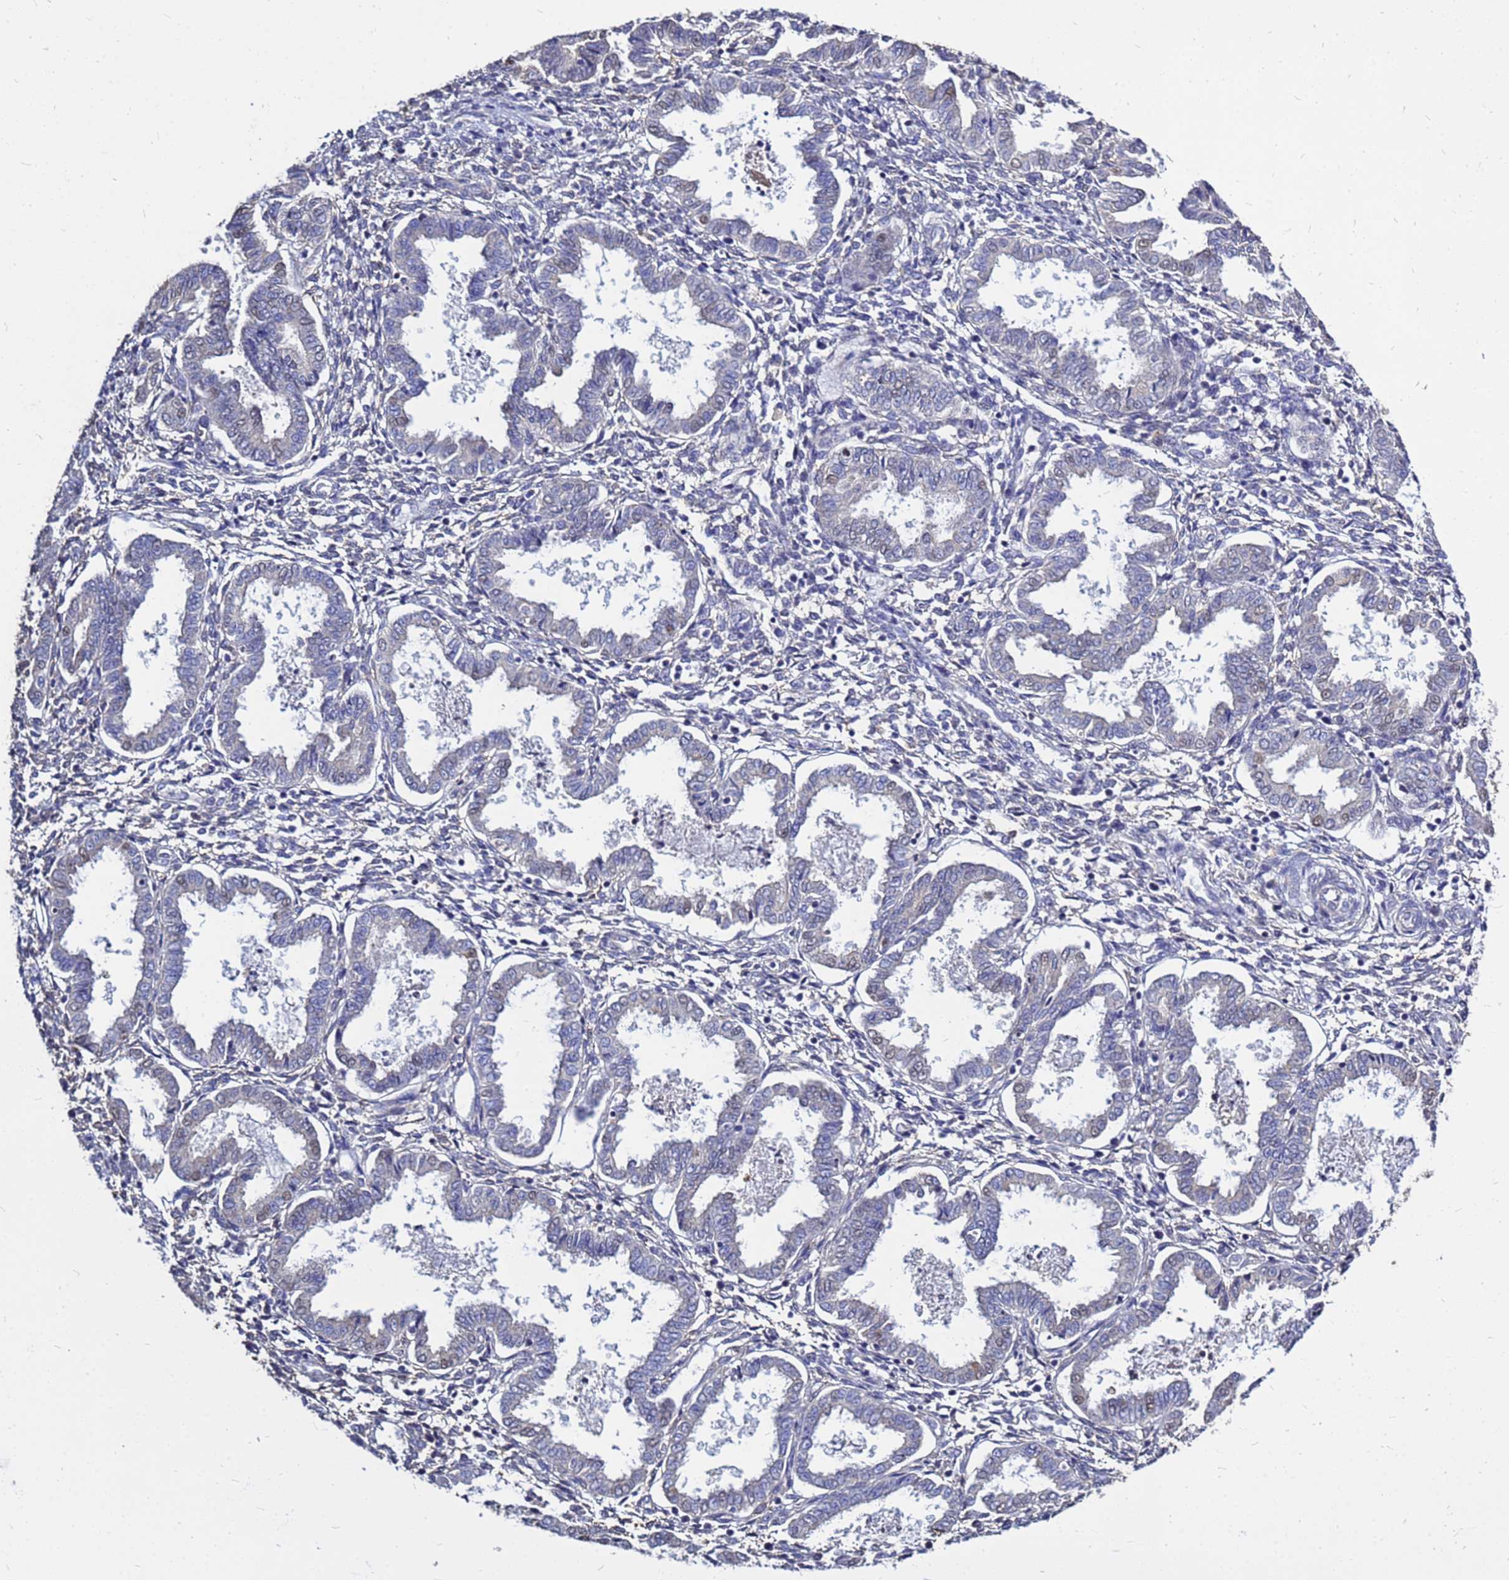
{"staining": {"intensity": "negative", "quantity": "none", "location": "none"}, "tissue": "endometrium", "cell_type": "Cells in endometrial stroma", "image_type": "normal", "snomed": [{"axis": "morphology", "description": "Normal tissue, NOS"}, {"axis": "topography", "description": "Endometrium"}], "caption": "Immunohistochemical staining of benign human endometrium shows no significant staining in cells in endometrial stroma.", "gene": "MOB2", "patient": {"sex": "female", "age": 33}}